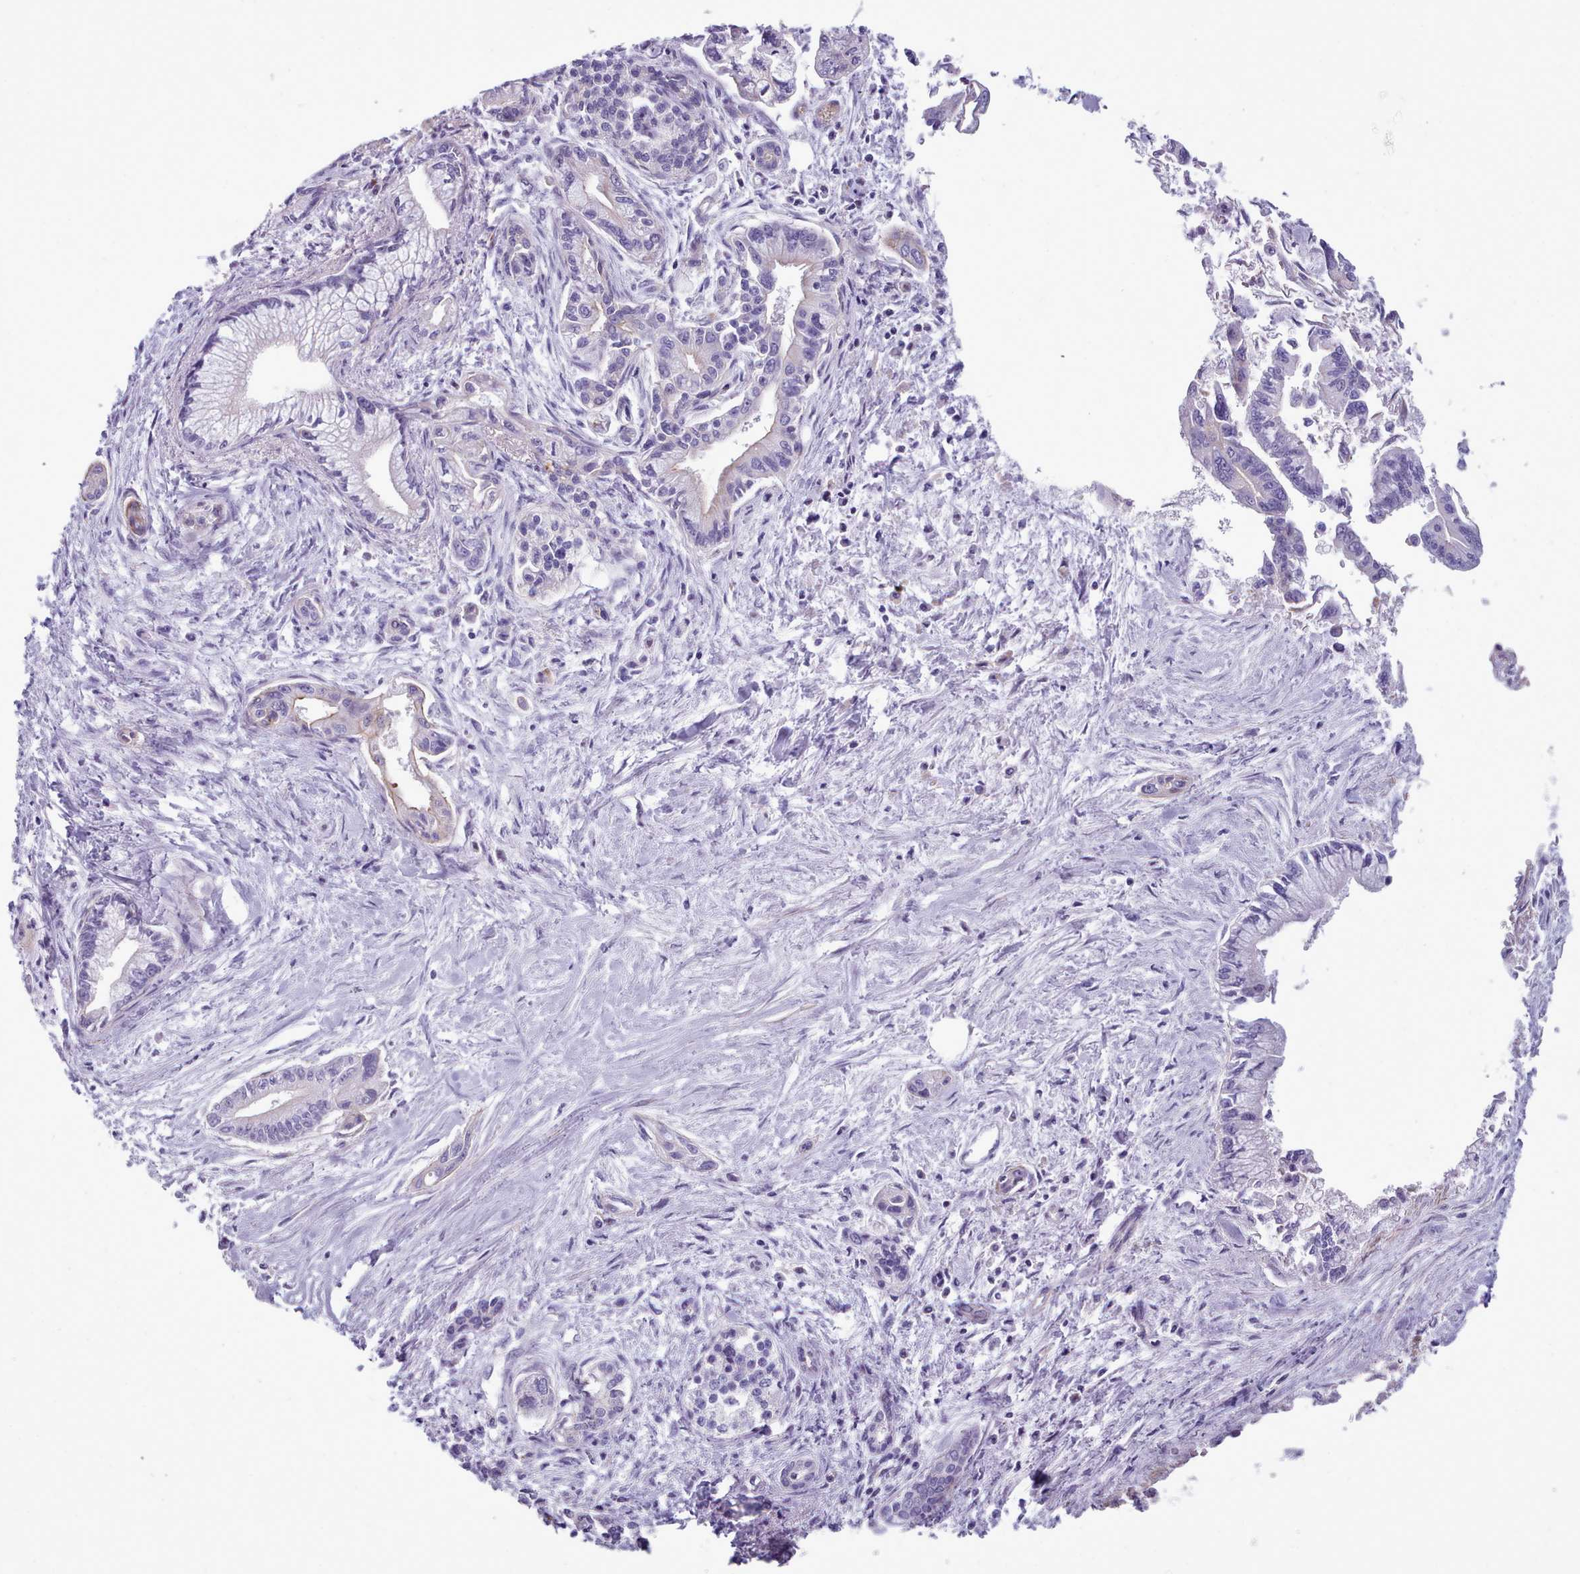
{"staining": {"intensity": "negative", "quantity": "none", "location": "none"}, "tissue": "pancreatic cancer", "cell_type": "Tumor cells", "image_type": "cancer", "snomed": [{"axis": "morphology", "description": "Adenocarcinoma, NOS"}, {"axis": "topography", "description": "Pancreas"}], "caption": "Tumor cells are negative for protein expression in human pancreatic adenocarcinoma.", "gene": "TENT4B", "patient": {"sex": "male", "age": 70}}